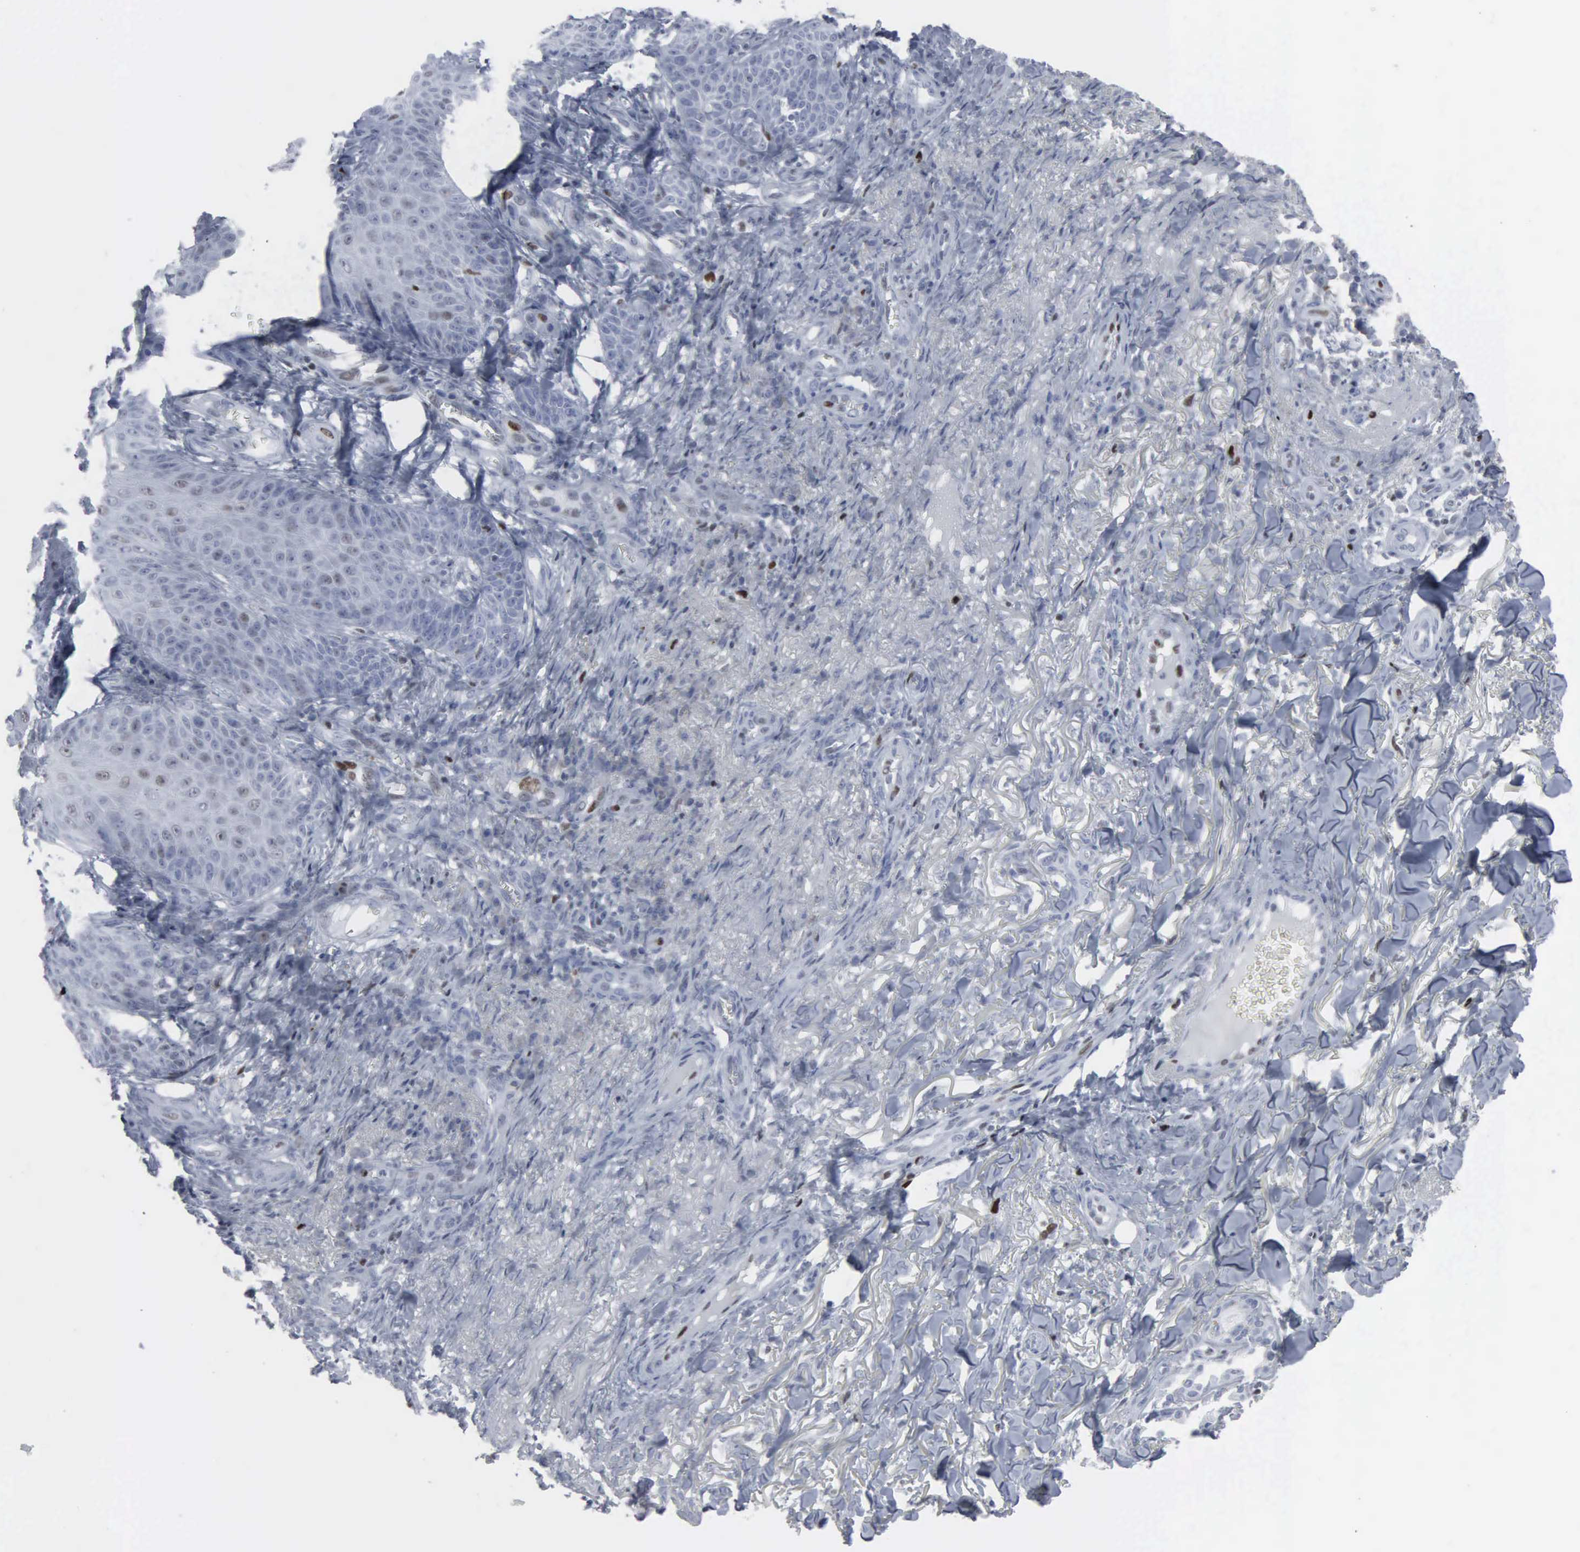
{"staining": {"intensity": "negative", "quantity": "none", "location": "none"}, "tissue": "skin cancer", "cell_type": "Tumor cells", "image_type": "cancer", "snomed": [{"axis": "morphology", "description": "Basal cell carcinoma"}, {"axis": "topography", "description": "Skin"}], "caption": "This histopathology image is of basal cell carcinoma (skin) stained with immunohistochemistry (IHC) to label a protein in brown with the nuclei are counter-stained blue. There is no expression in tumor cells.", "gene": "CCND3", "patient": {"sex": "male", "age": 81}}